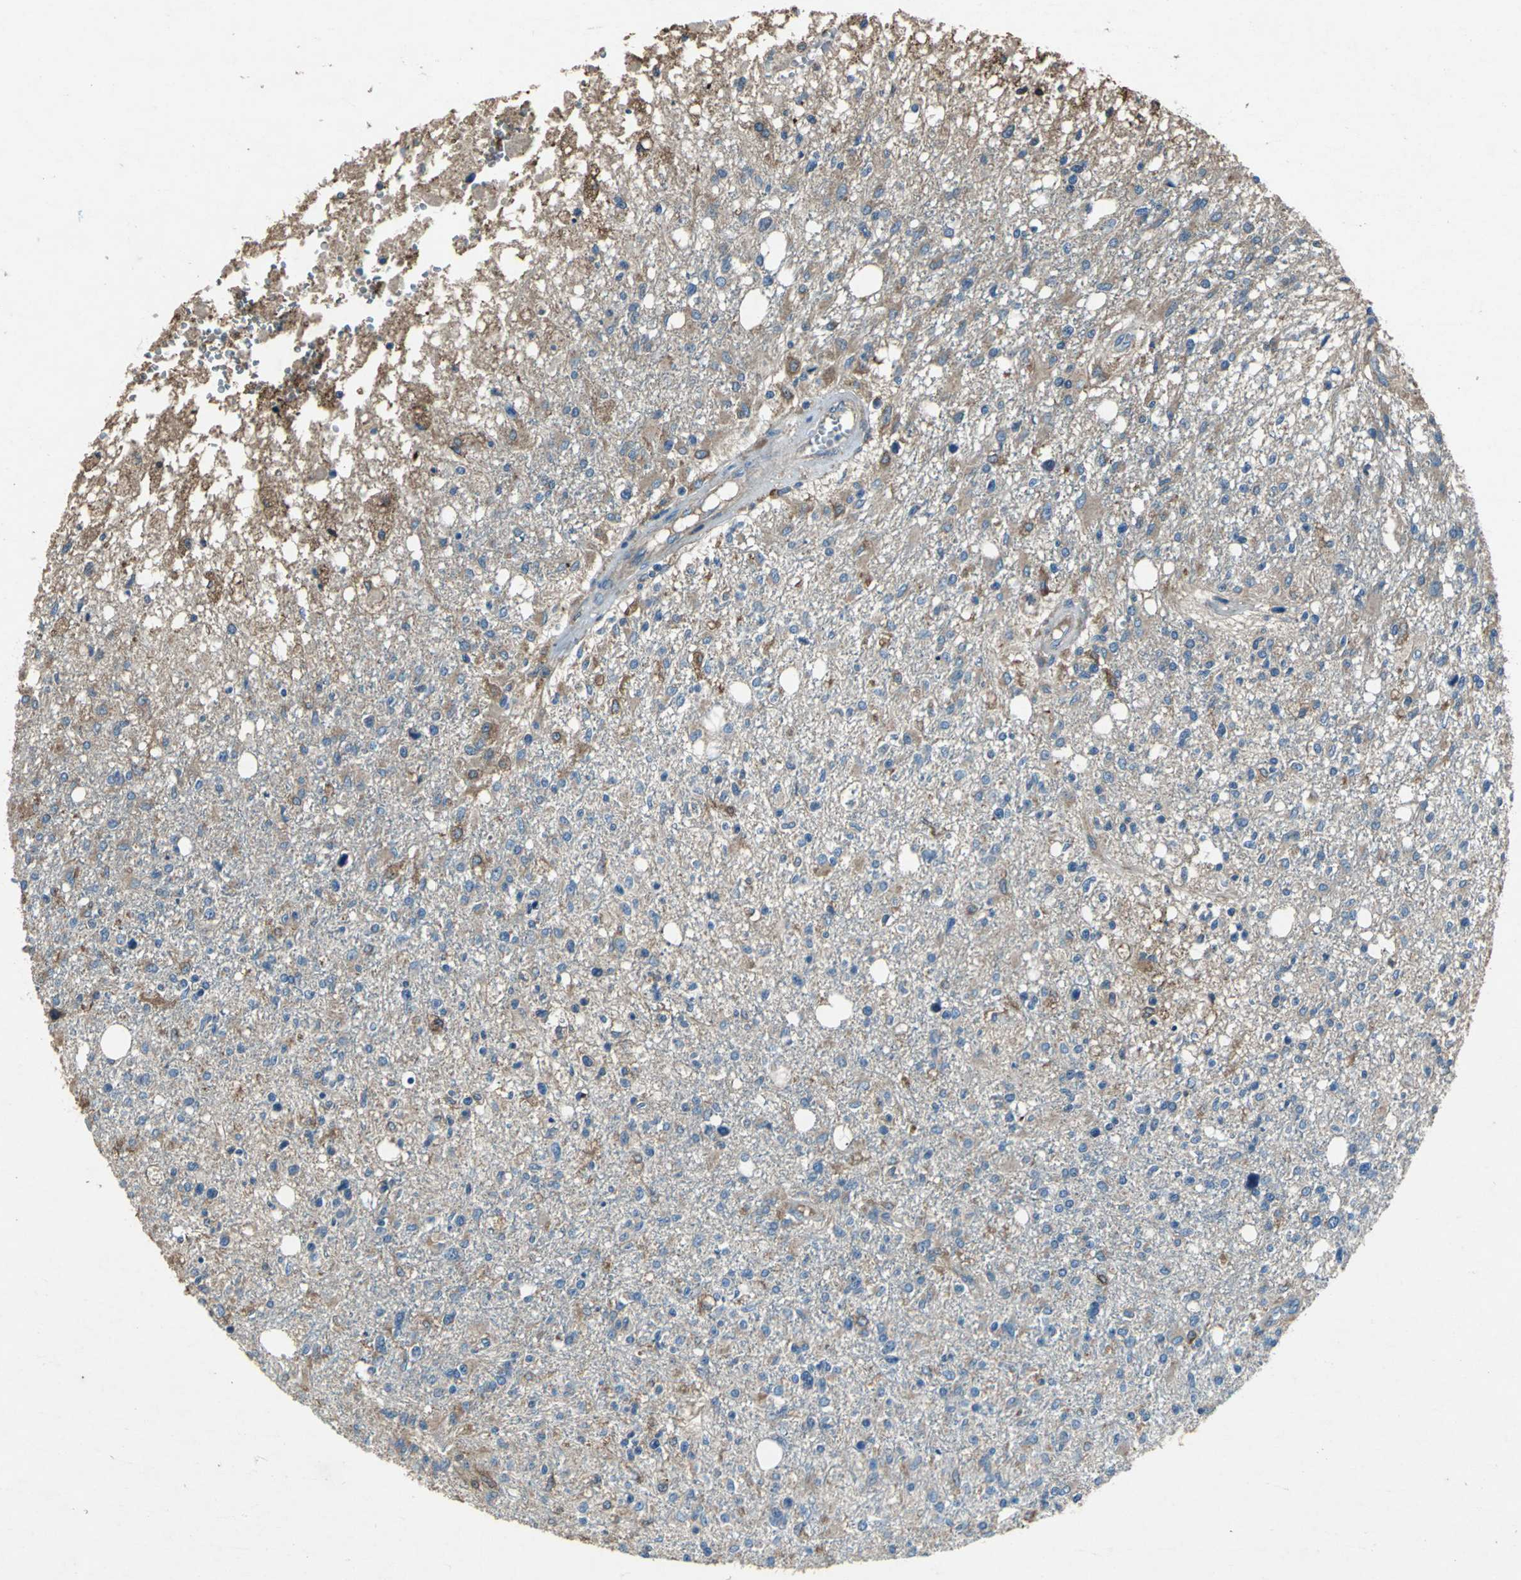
{"staining": {"intensity": "weak", "quantity": ">75%", "location": "cytoplasmic/membranous"}, "tissue": "glioma", "cell_type": "Tumor cells", "image_type": "cancer", "snomed": [{"axis": "morphology", "description": "Glioma, malignant, High grade"}, {"axis": "topography", "description": "Cerebral cortex"}], "caption": "Approximately >75% of tumor cells in human high-grade glioma (malignant) exhibit weak cytoplasmic/membranous protein positivity as visualized by brown immunohistochemical staining.", "gene": "HEPH", "patient": {"sex": "male", "age": 76}}